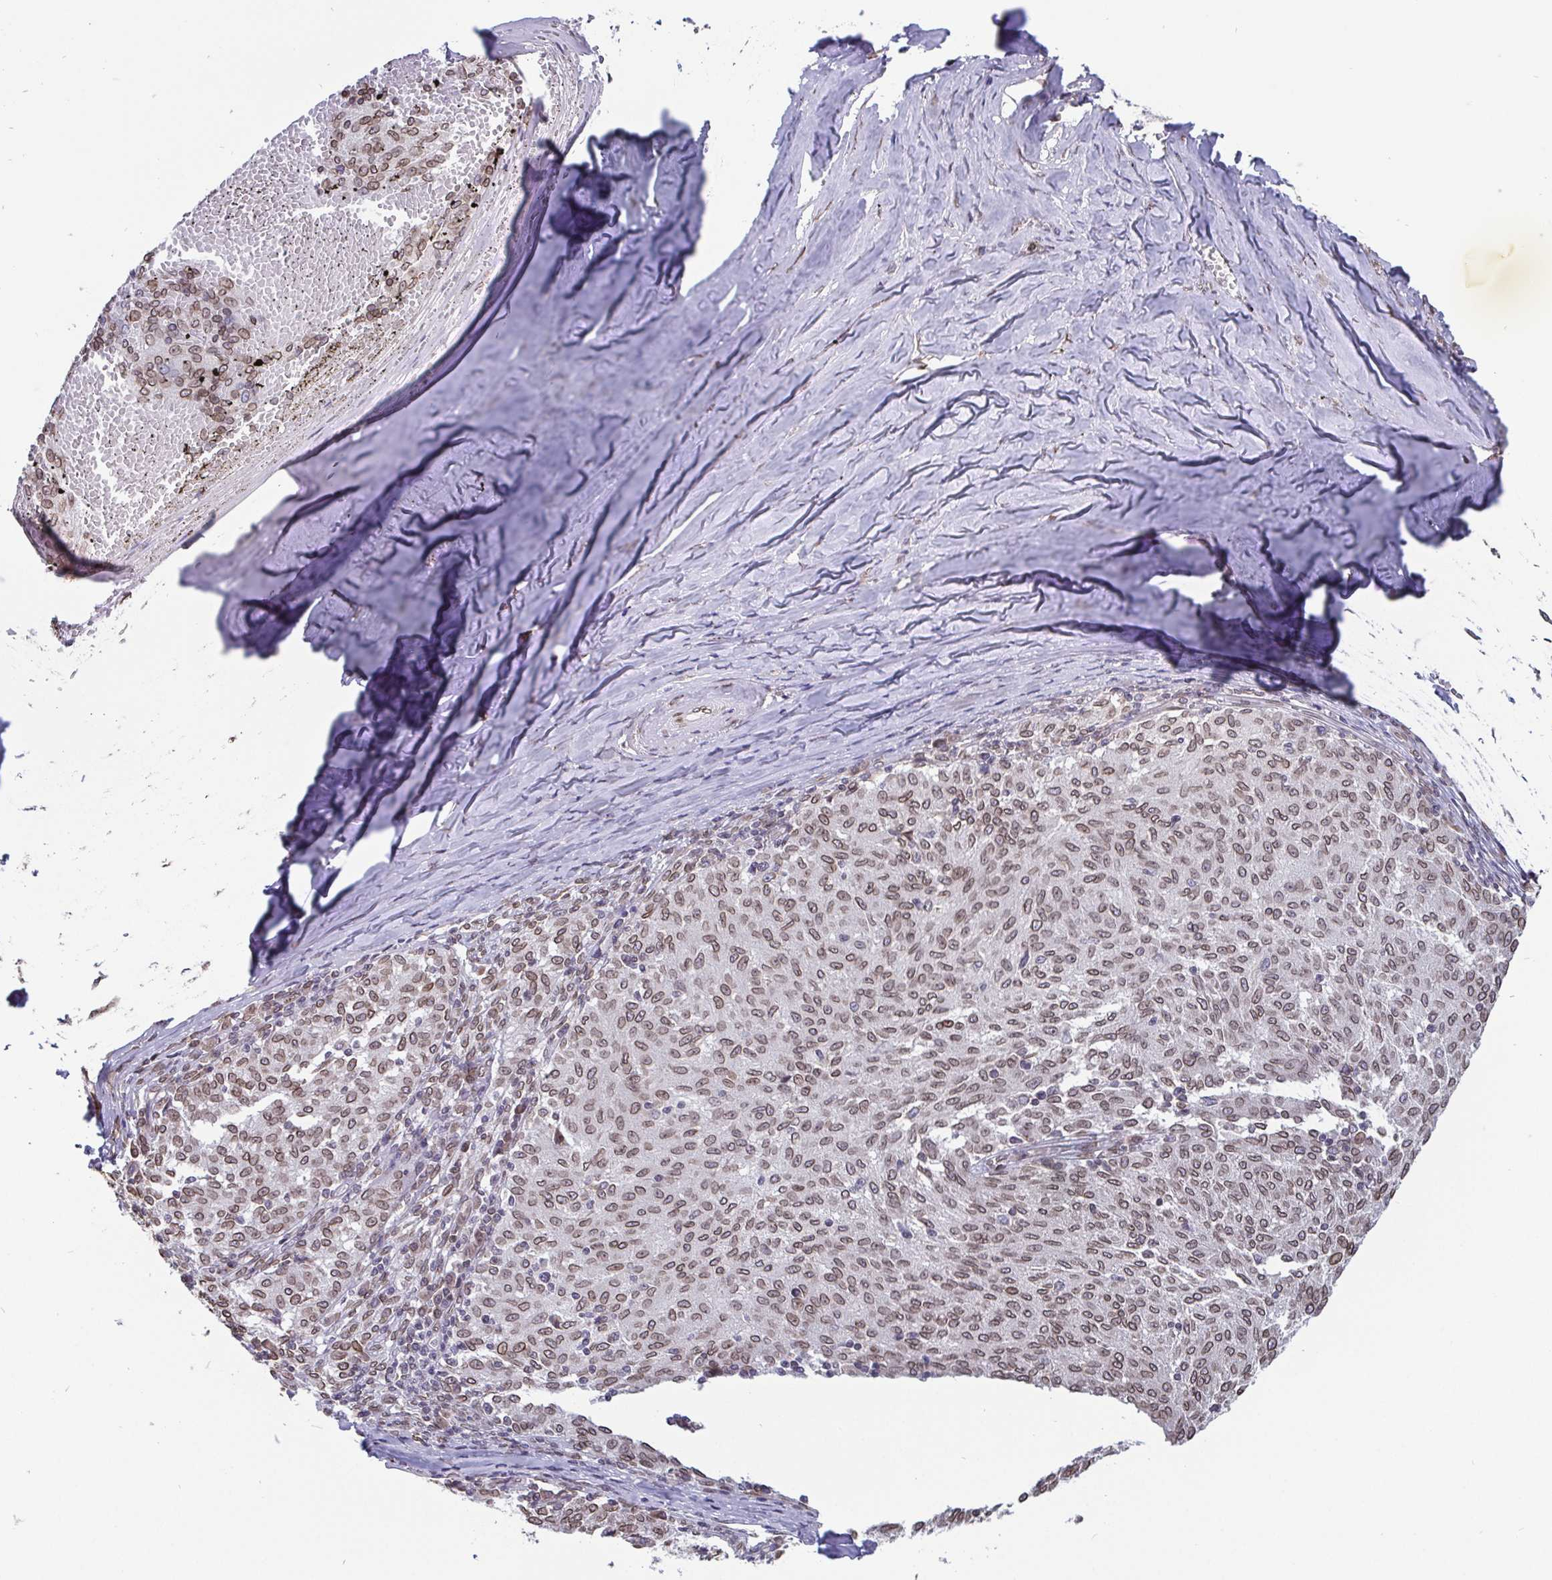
{"staining": {"intensity": "weak", "quantity": ">75%", "location": "cytoplasmic/membranous,nuclear"}, "tissue": "melanoma", "cell_type": "Tumor cells", "image_type": "cancer", "snomed": [{"axis": "morphology", "description": "Malignant melanoma, NOS"}, {"axis": "topography", "description": "Skin"}], "caption": "Immunohistochemistry of human melanoma demonstrates low levels of weak cytoplasmic/membranous and nuclear staining in about >75% of tumor cells.", "gene": "EMD", "patient": {"sex": "female", "age": 72}}